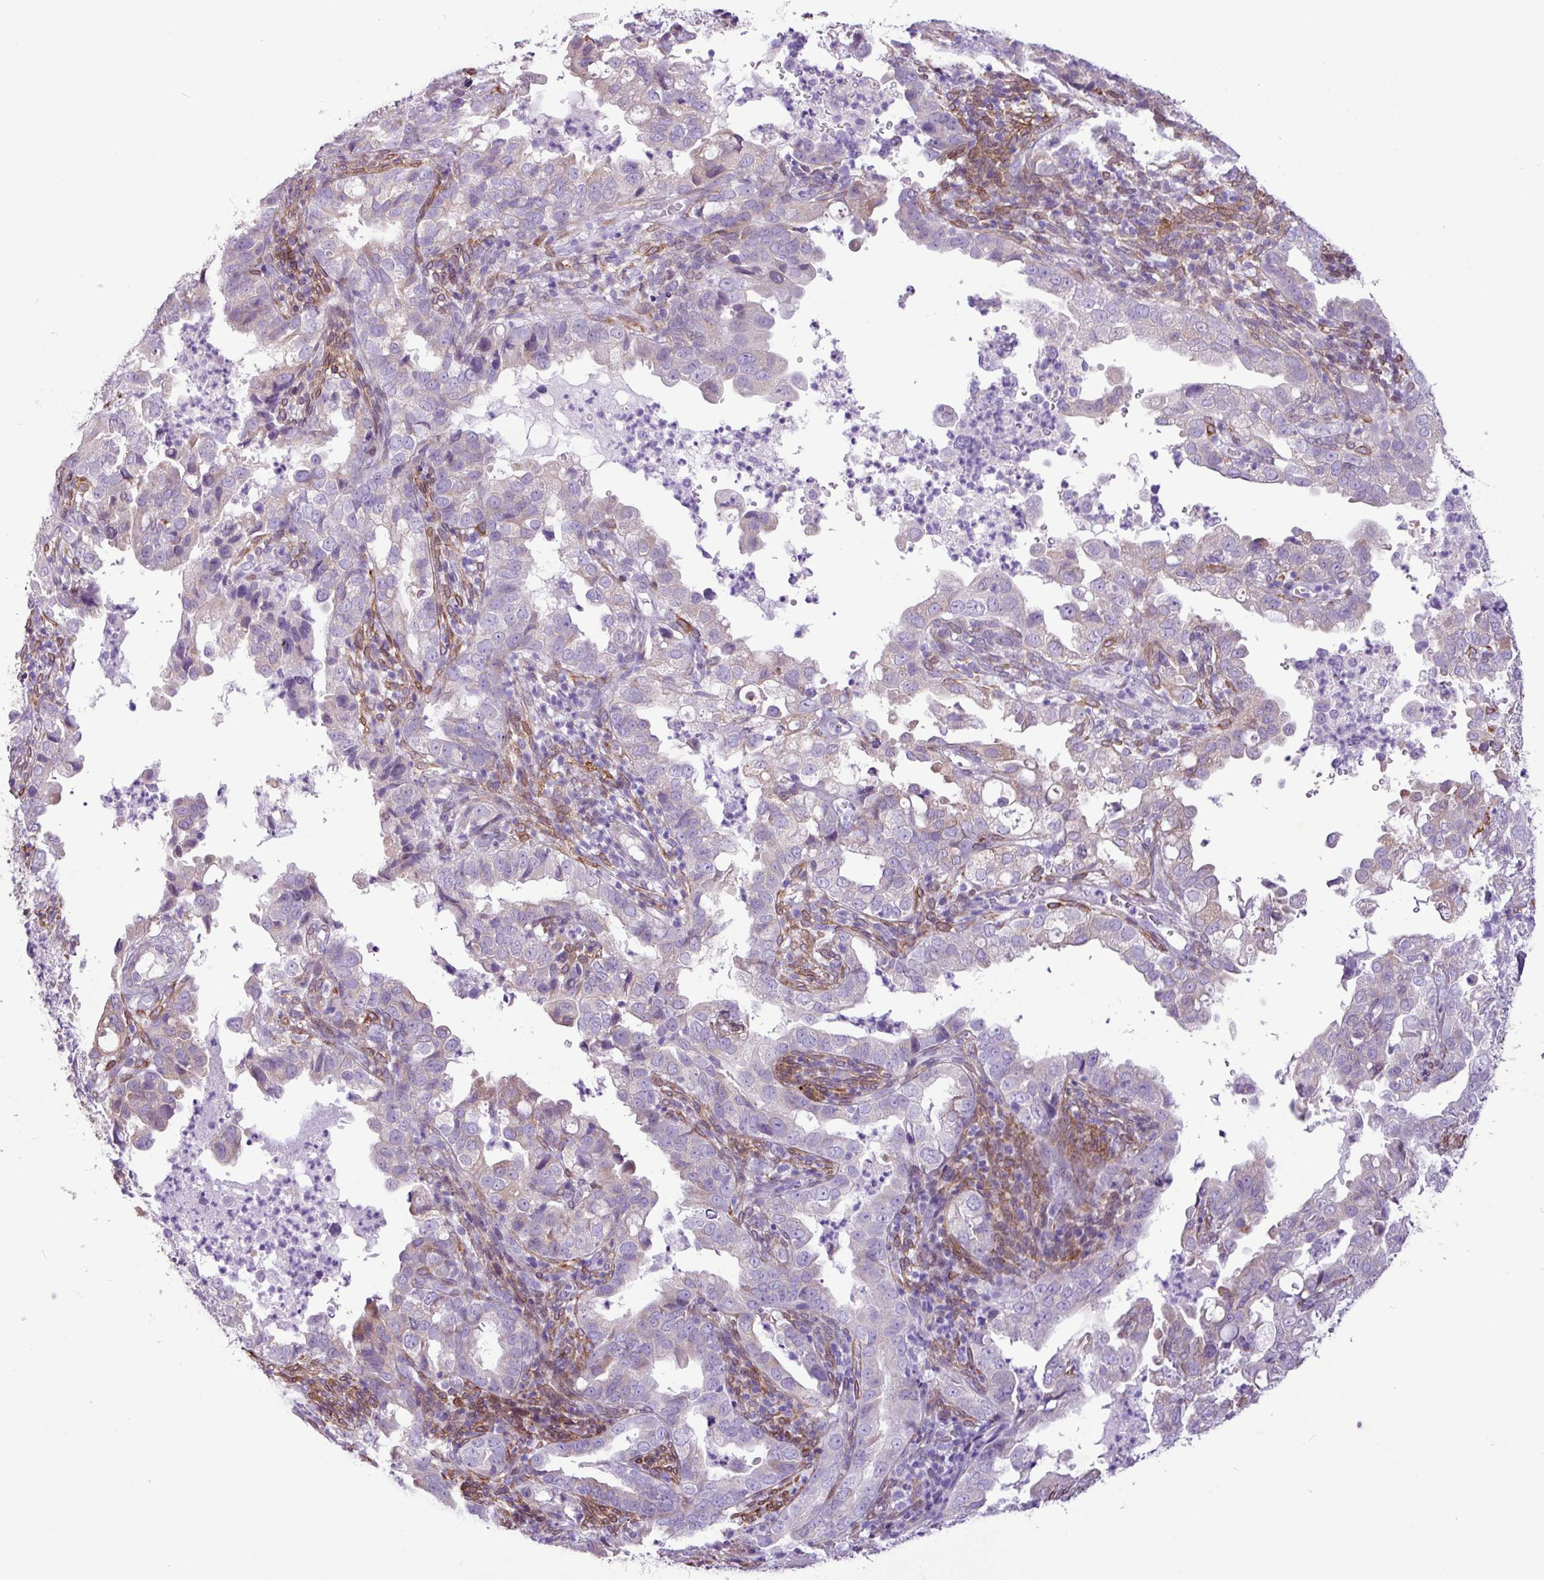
{"staining": {"intensity": "negative", "quantity": "none", "location": "none"}, "tissue": "endometrial cancer", "cell_type": "Tumor cells", "image_type": "cancer", "snomed": [{"axis": "morphology", "description": "Adenocarcinoma, NOS"}, {"axis": "topography", "description": "Endometrium"}], "caption": "A micrograph of human endometrial cancer (adenocarcinoma) is negative for staining in tumor cells.", "gene": "SLC38A1", "patient": {"sex": "female", "age": 57}}